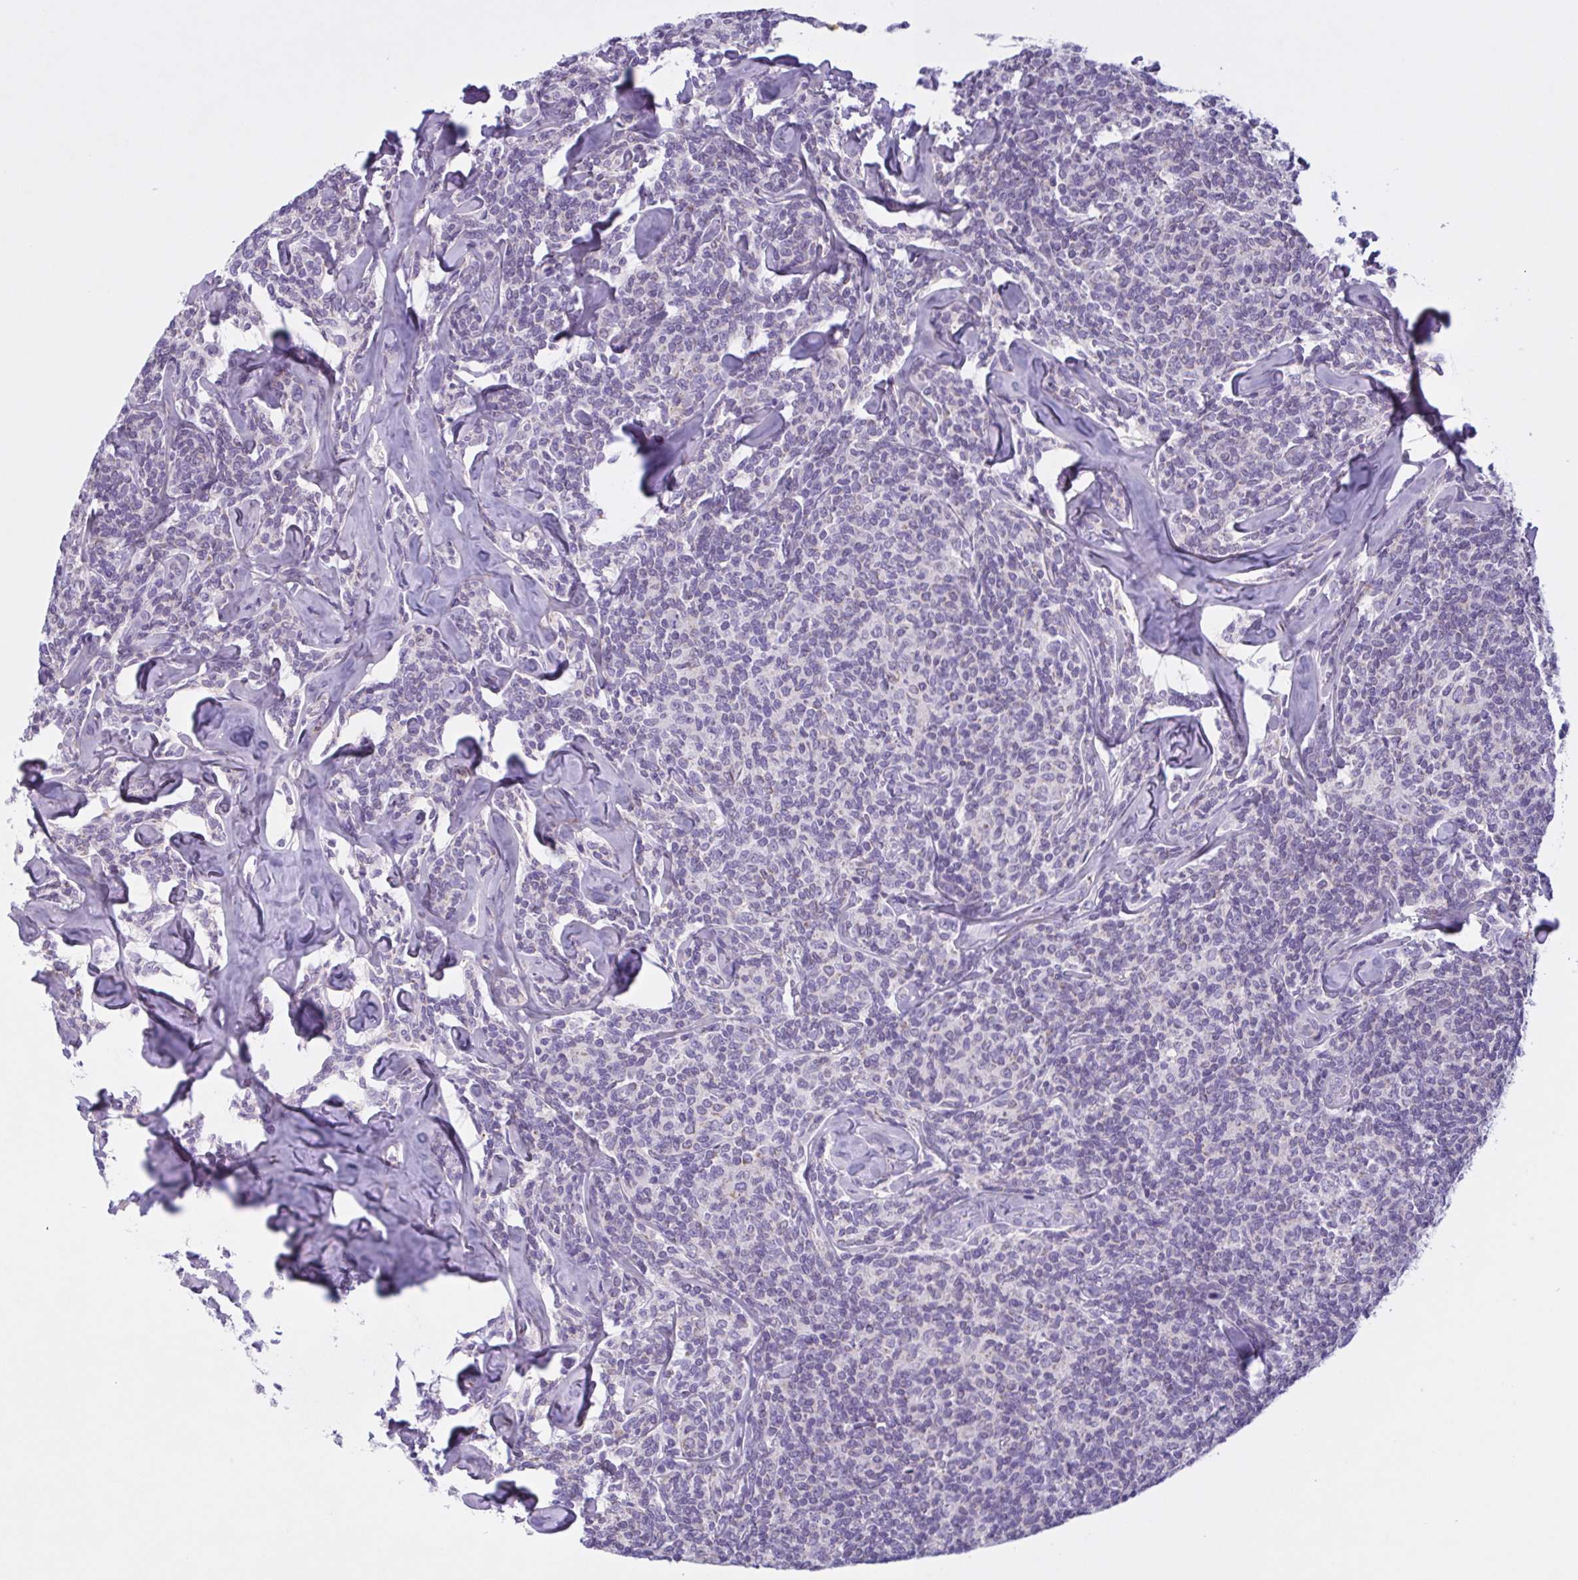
{"staining": {"intensity": "negative", "quantity": "none", "location": "none"}, "tissue": "lymphoma", "cell_type": "Tumor cells", "image_type": "cancer", "snomed": [{"axis": "morphology", "description": "Malignant lymphoma, non-Hodgkin's type, Low grade"}, {"axis": "topography", "description": "Lymph node"}], "caption": "High power microscopy micrograph of an immunohistochemistry micrograph of malignant lymphoma, non-Hodgkin's type (low-grade), revealing no significant expression in tumor cells.", "gene": "F13B", "patient": {"sex": "female", "age": 56}}